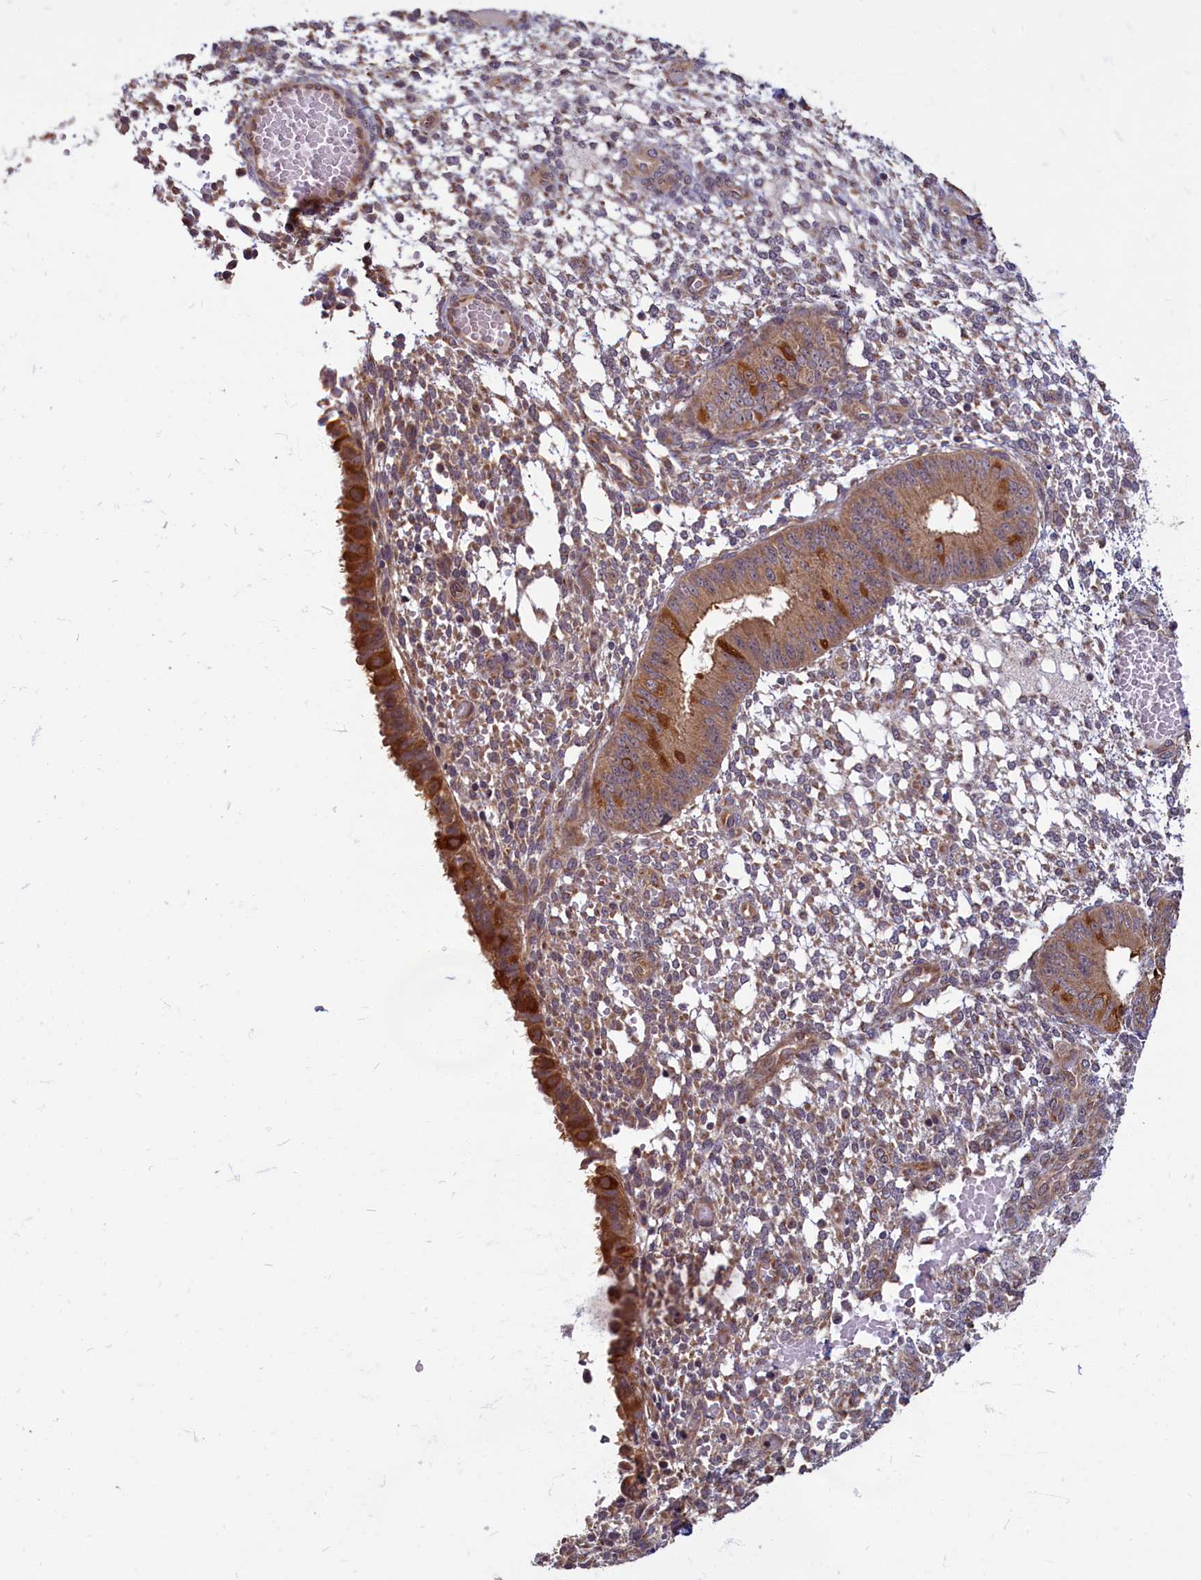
{"staining": {"intensity": "moderate", "quantity": "<25%", "location": "cytoplasmic/membranous"}, "tissue": "endometrium", "cell_type": "Cells in endometrial stroma", "image_type": "normal", "snomed": [{"axis": "morphology", "description": "Normal tissue, NOS"}, {"axis": "topography", "description": "Endometrium"}], "caption": "Cells in endometrial stroma reveal low levels of moderate cytoplasmic/membranous positivity in approximately <25% of cells in benign endometrium. The protein is shown in brown color, while the nuclei are stained blue.", "gene": "ENSG00000274944", "patient": {"sex": "female", "age": 49}}